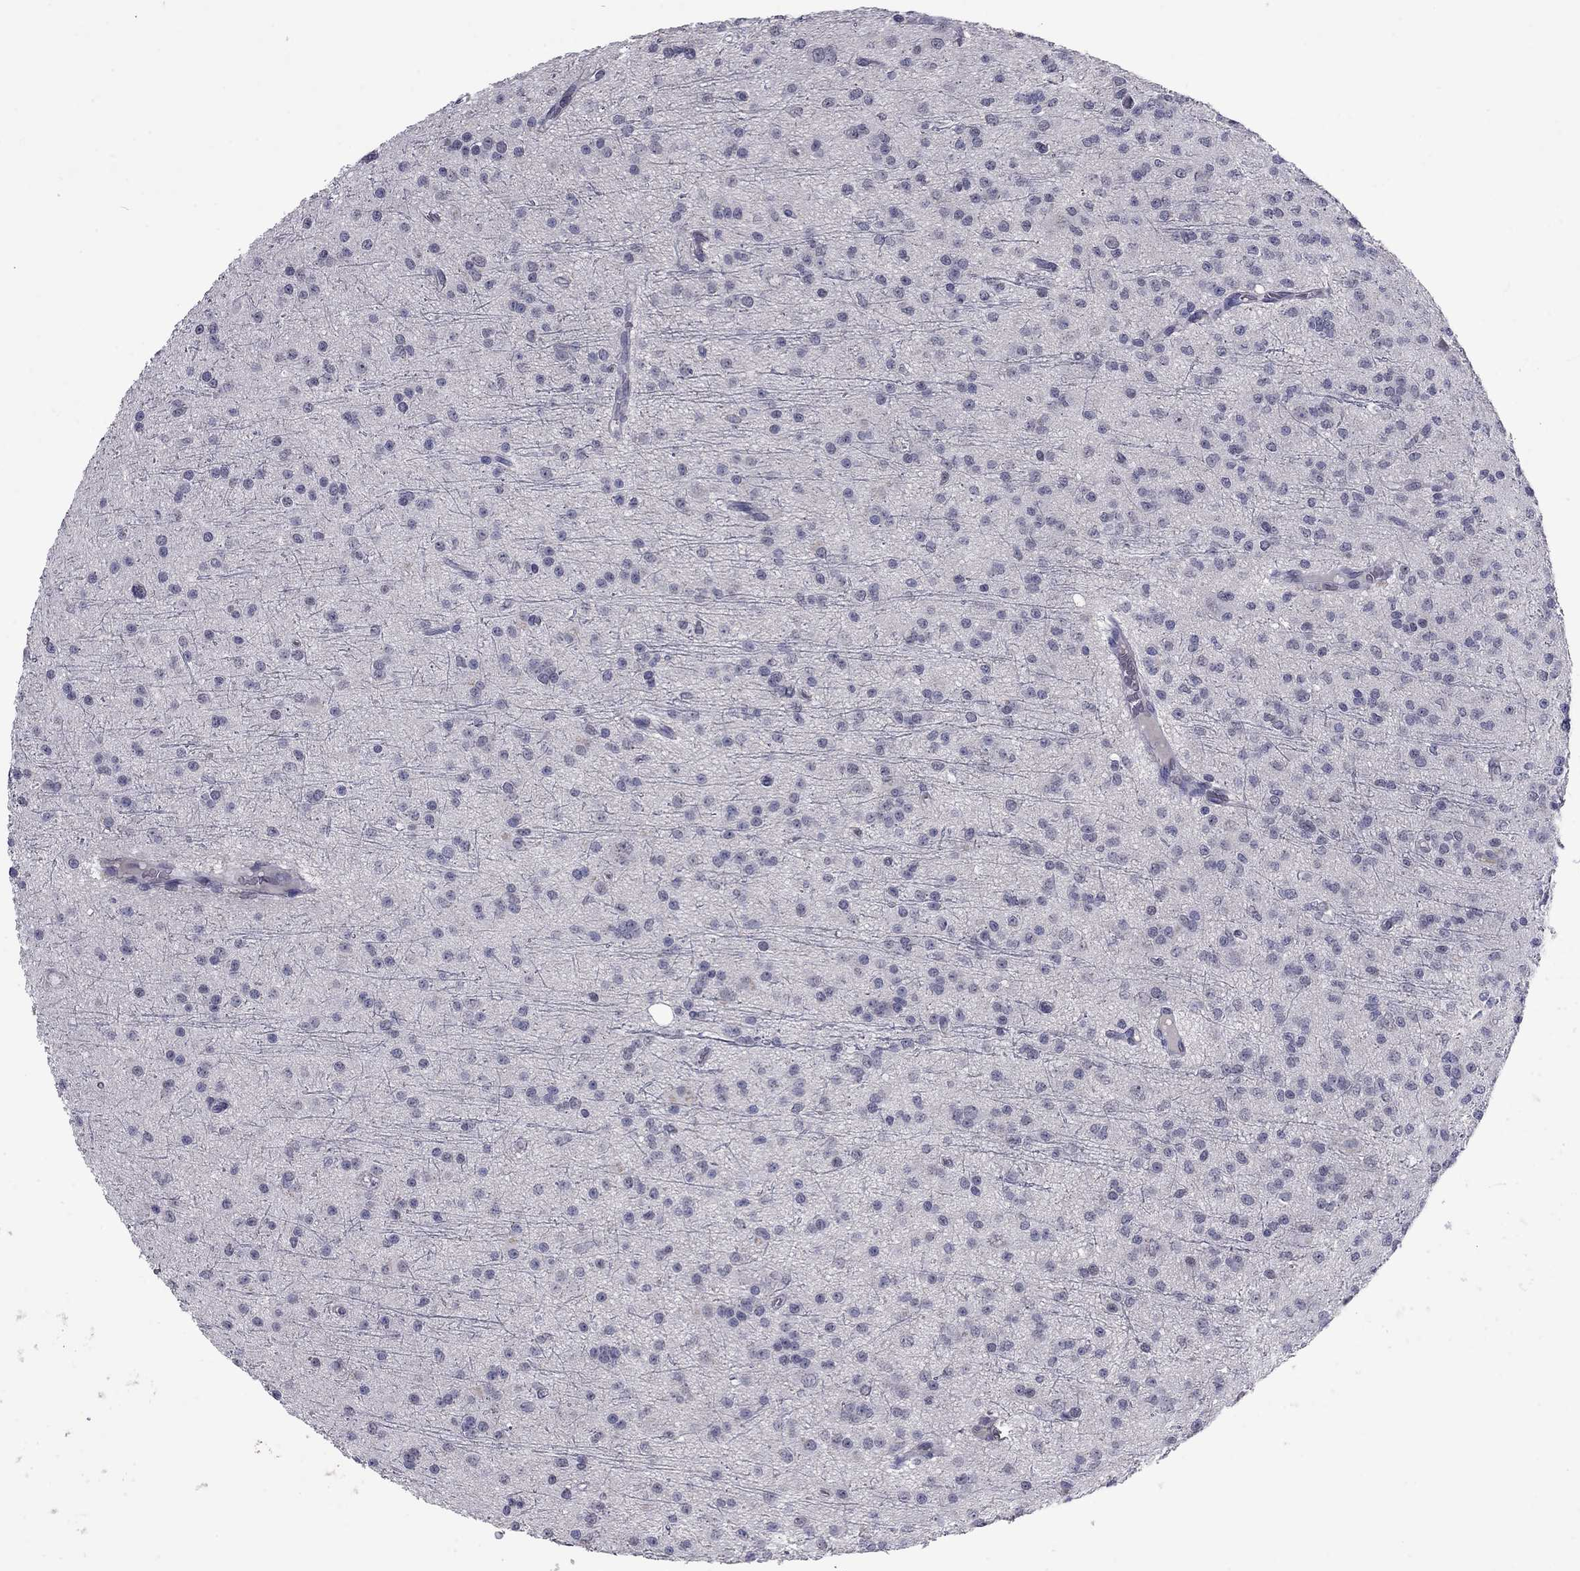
{"staining": {"intensity": "negative", "quantity": "none", "location": "none"}, "tissue": "glioma", "cell_type": "Tumor cells", "image_type": "cancer", "snomed": [{"axis": "morphology", "description": "Glioma, malignant, Low grade"}, {"axis": "topography", "description": "Brain"}], "caption": "This is an IHC histopathology image of human malignant glioma (low-grade). There is no staining in tumor cells.", "gene": "IP6K3", "patient": {"sex": "male", "age": 27}}